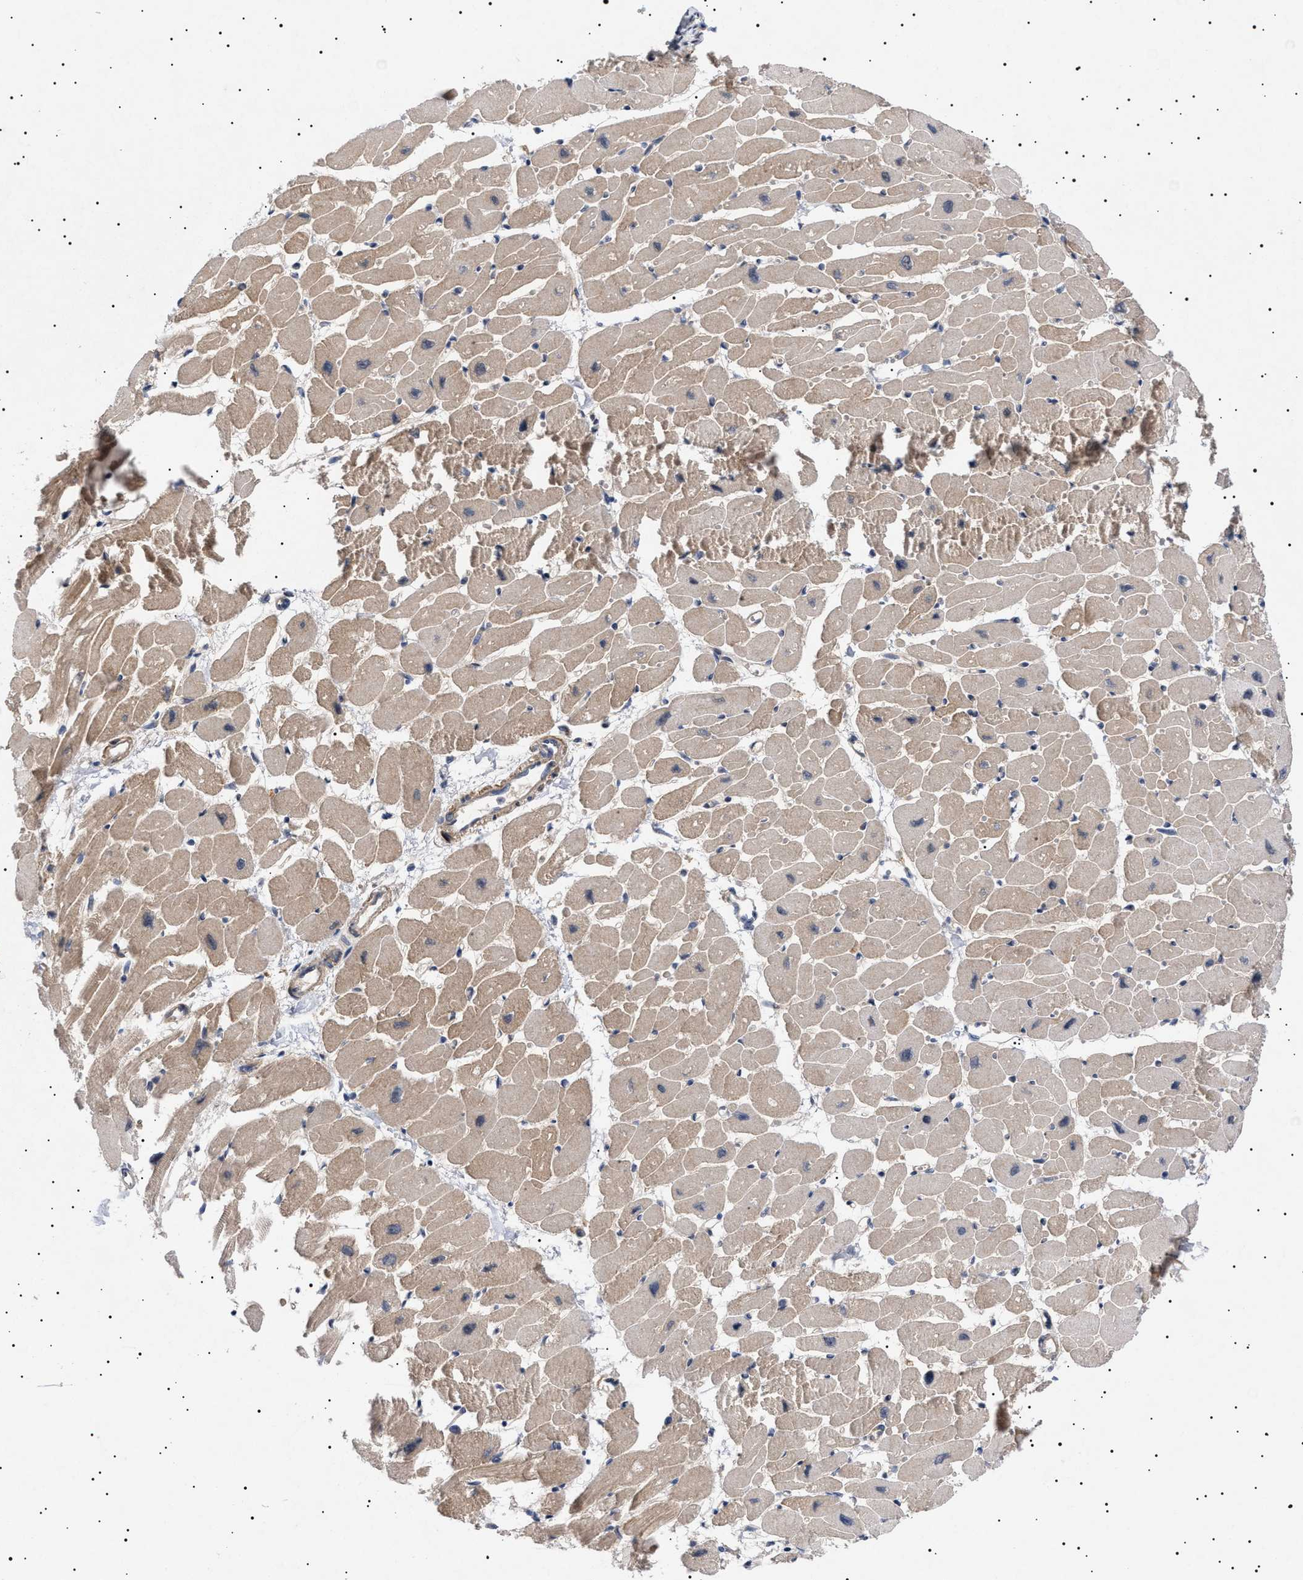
{"staining": {"intensity": "moderate", "quantity": ">75%", "location": "cytoplasmic/membranous"}, "tissue": "heart muscle", "cell_type": "Cardiomyocytes", "image_type": "normal", "snomed": [{"axis": "morphology", "description": "Normal tissue, NOS"}, {"axis": "topography", "description": "Heart"}], "caption": "Brown immunohistochemical staining in unremarkable human heart muscle shows moderate cytoplasmic/membranous staining in about >75% of cardiomyocytes.", "gene": "NPLOC4", "patient": {"sex": "female", "age": 54}}